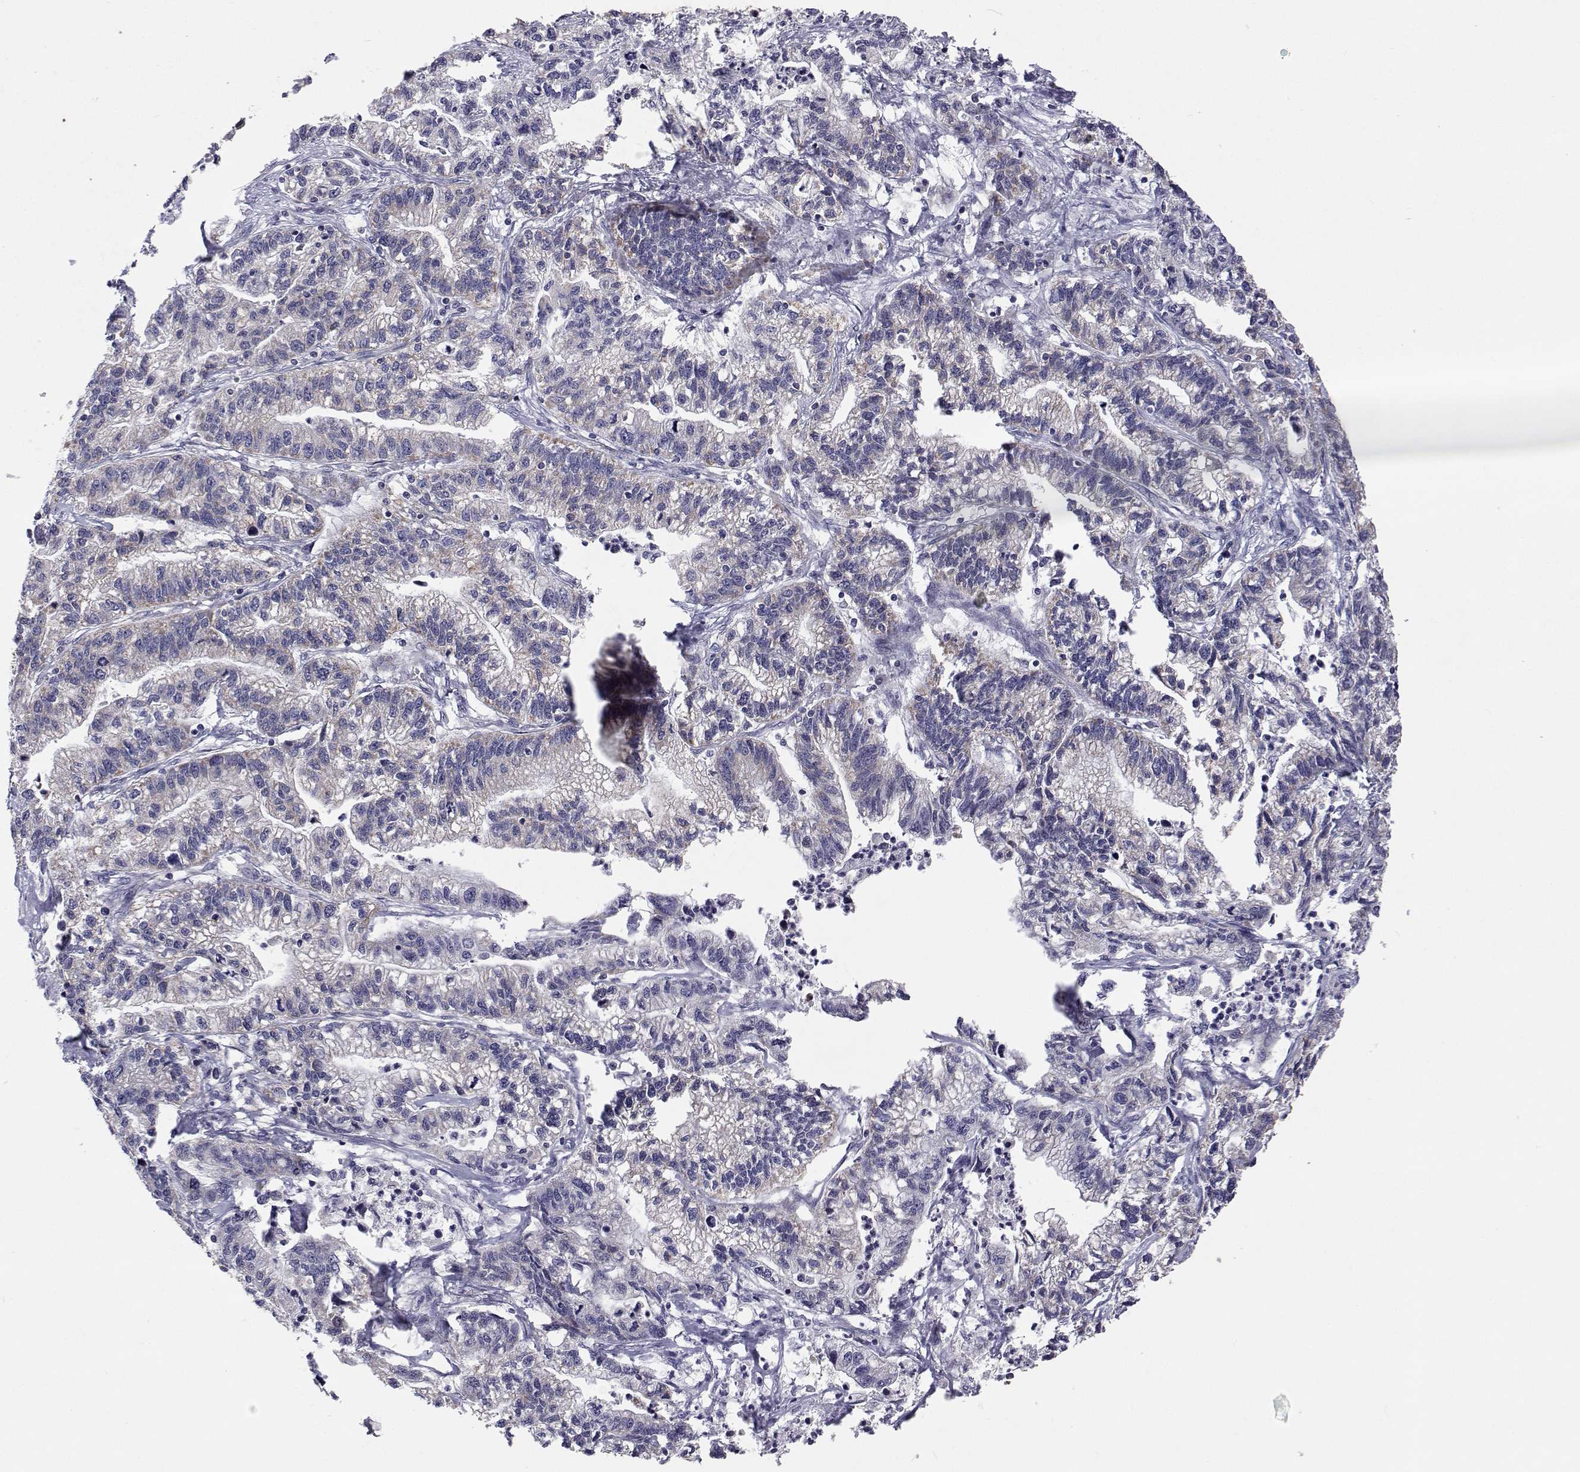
{"staining": {"intensity": "negative", "quantity": "none", "location": "none"}, "tissue": "stomach cancer", "cell_type": "Tumor cells", "image_type": "cancer", "snomed": [{"axis": "morphology", "description": "Adenocarcinoma, NOS"}, {"axis": "topography", "description": "Stomach"}], "caption": "This is an IHC image of human stomach cancer. There is no staining in tumor cells.", "gene": "MRPL3", "patient": {"sex": "male", "age": 83}}